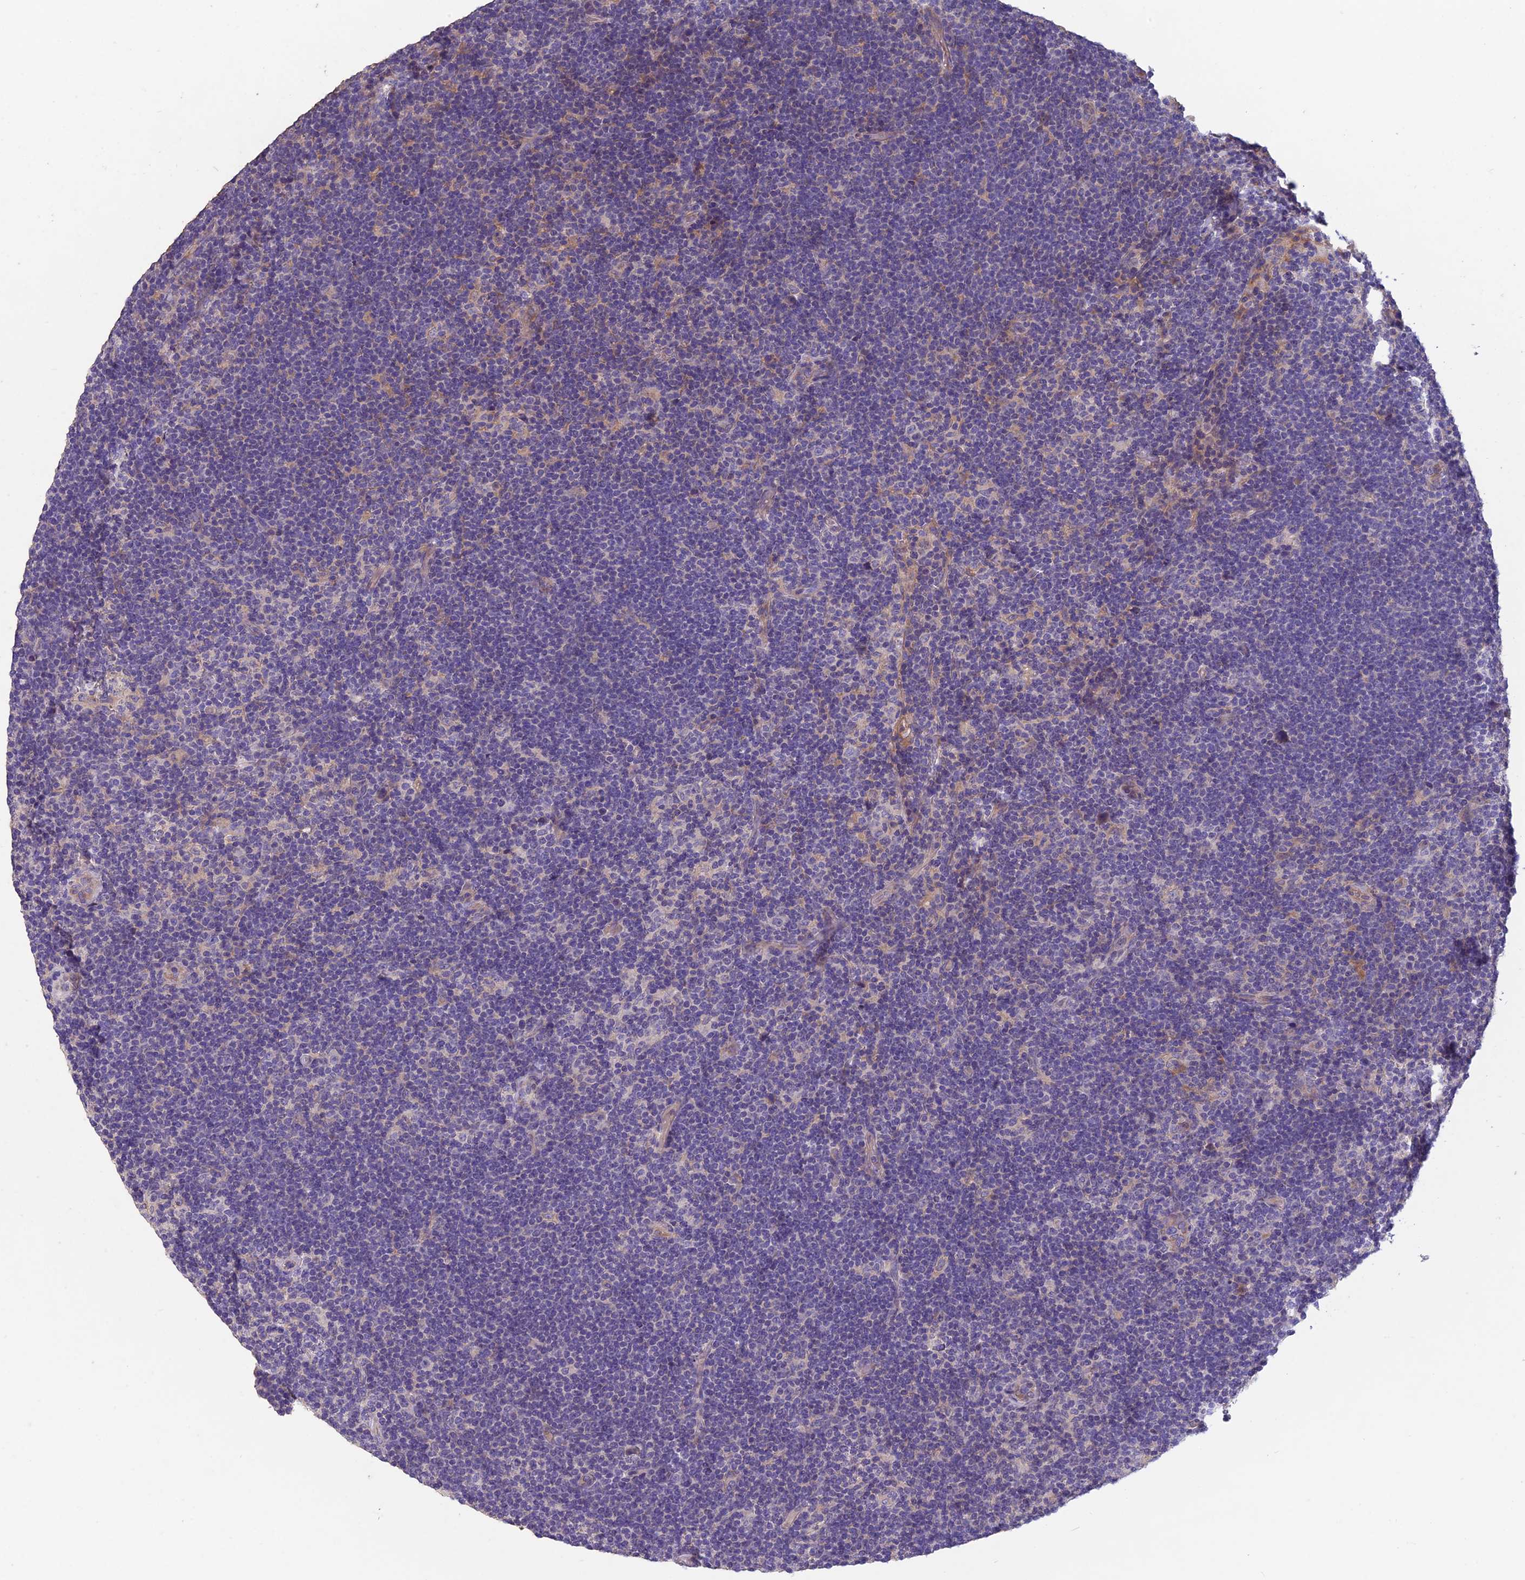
{"staining": {"intensity": "negative", "quantity": "none", "location": "none"}, "tissue": "lymphoma", "cell_type": "Tumor cells", "image_type": "cancer", "snomed": [{"axis": "morphology", "description": "Hodgkin's disease, NOS"}, {"axis": "topography", "description": "Lymph node"}], "caption": "An immunohistochemistry (IHC) image of Hodgkin's disease is shown. There is no staining in tumor cells of Hodgkin's disease.", "gene": "CEACAM16", "patient": {"sex": "female", "age": 57}}